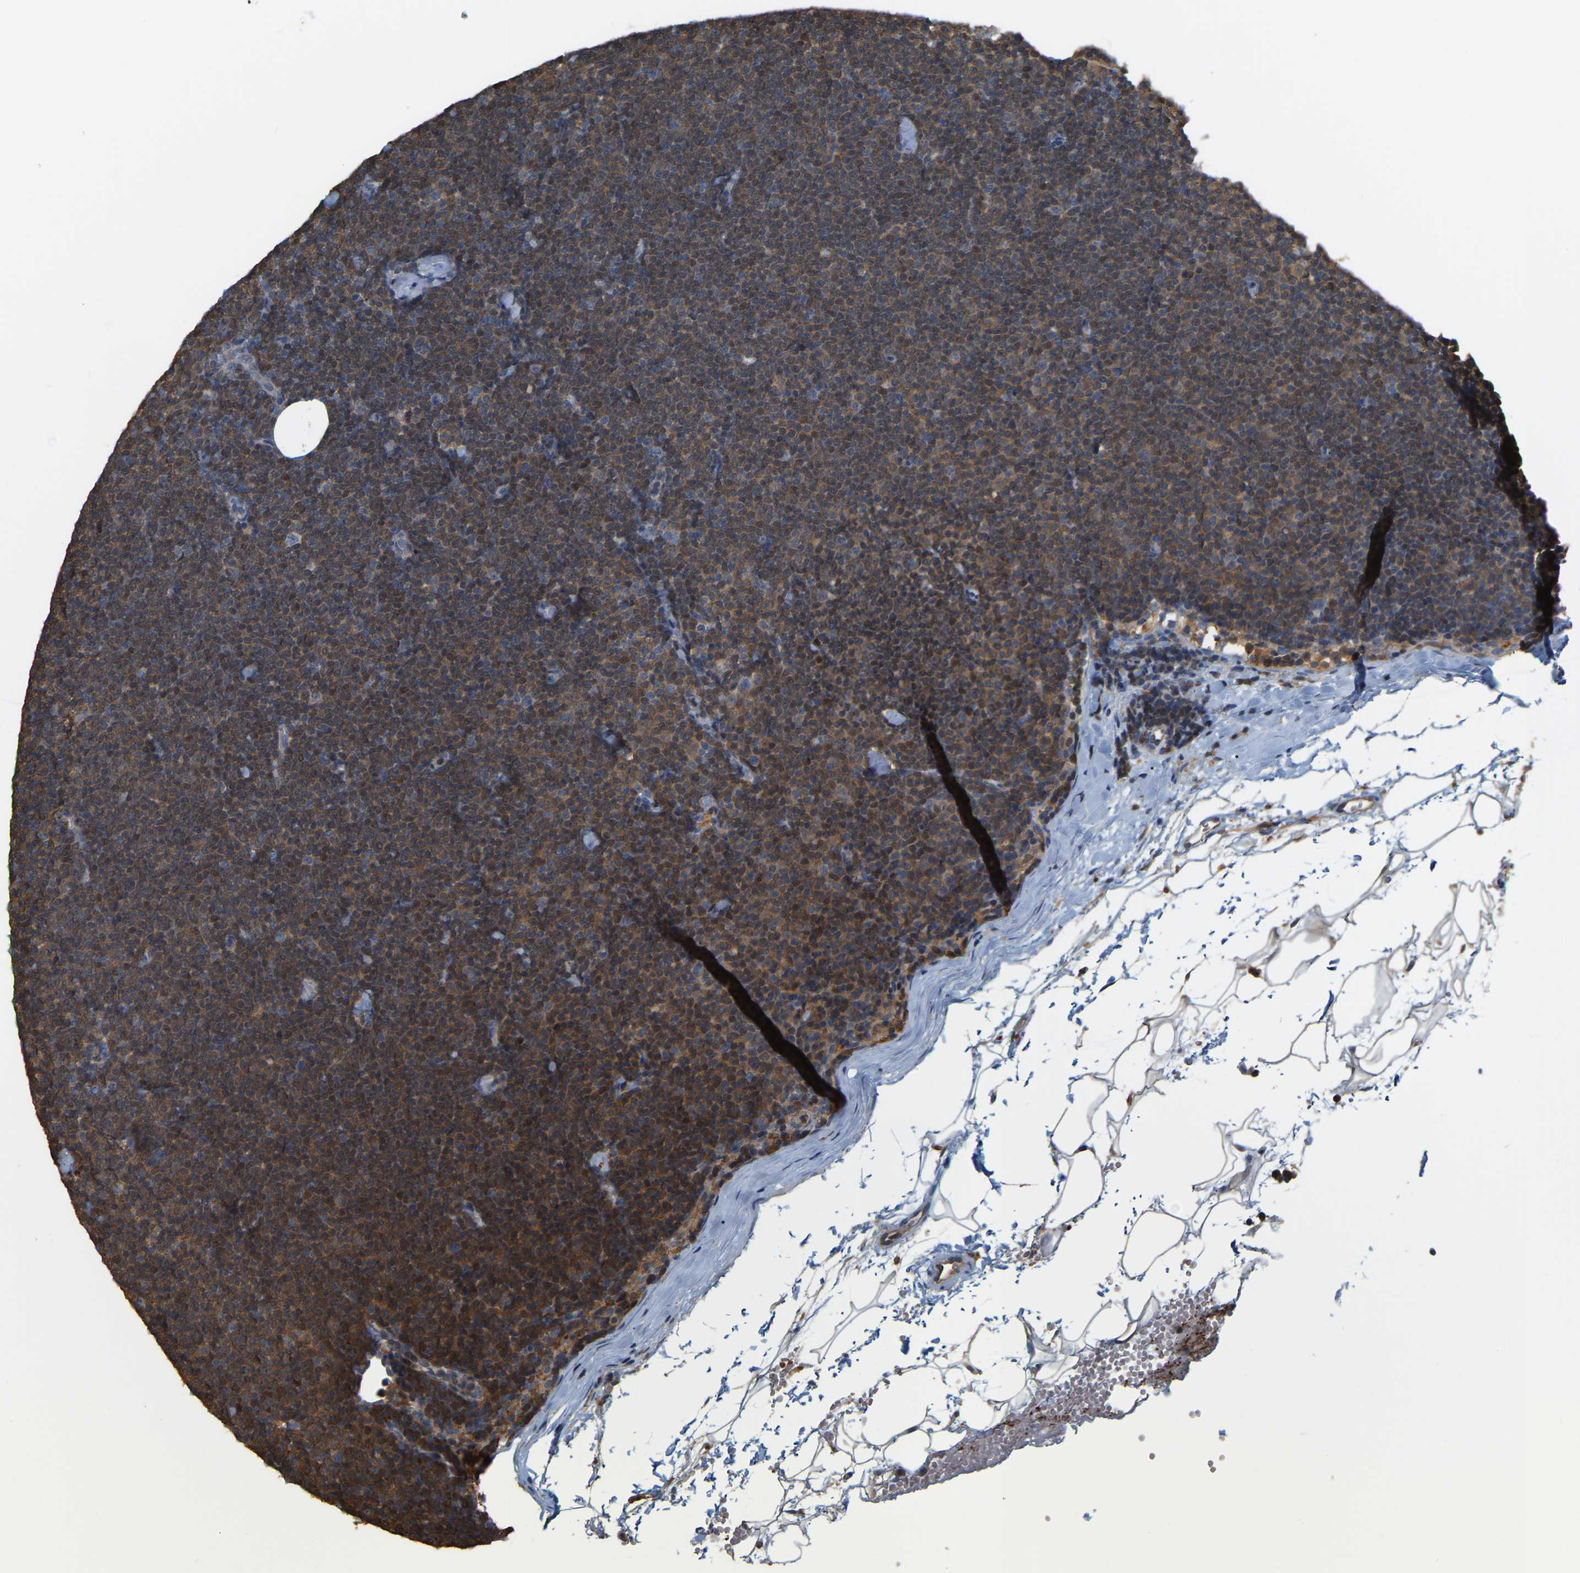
{"staining": {"intensity": "moderate", "quantity": "25%-75%", "location": "cytoplasmic/membranous"}, "tissue": "lymphoma", "cell_type": "Tumor cells", "image_type": "cancer", "snomed": [{"axis": "morphology", "description": "Malignant lymphoma, non-Hodgkin's type, Low grade"}, {"axis": "topography", "description": "Lymph node"}], "caption": "Malignant lymphoma, non-Hodgkin's type (low-grade) stained for a protein (brown) displays moderate cytoplasmic/membranous positive staining in about 25%-75% of tumor cells.", "gene": "MTPN", "patient": {"sex": "female", "age": 53}}